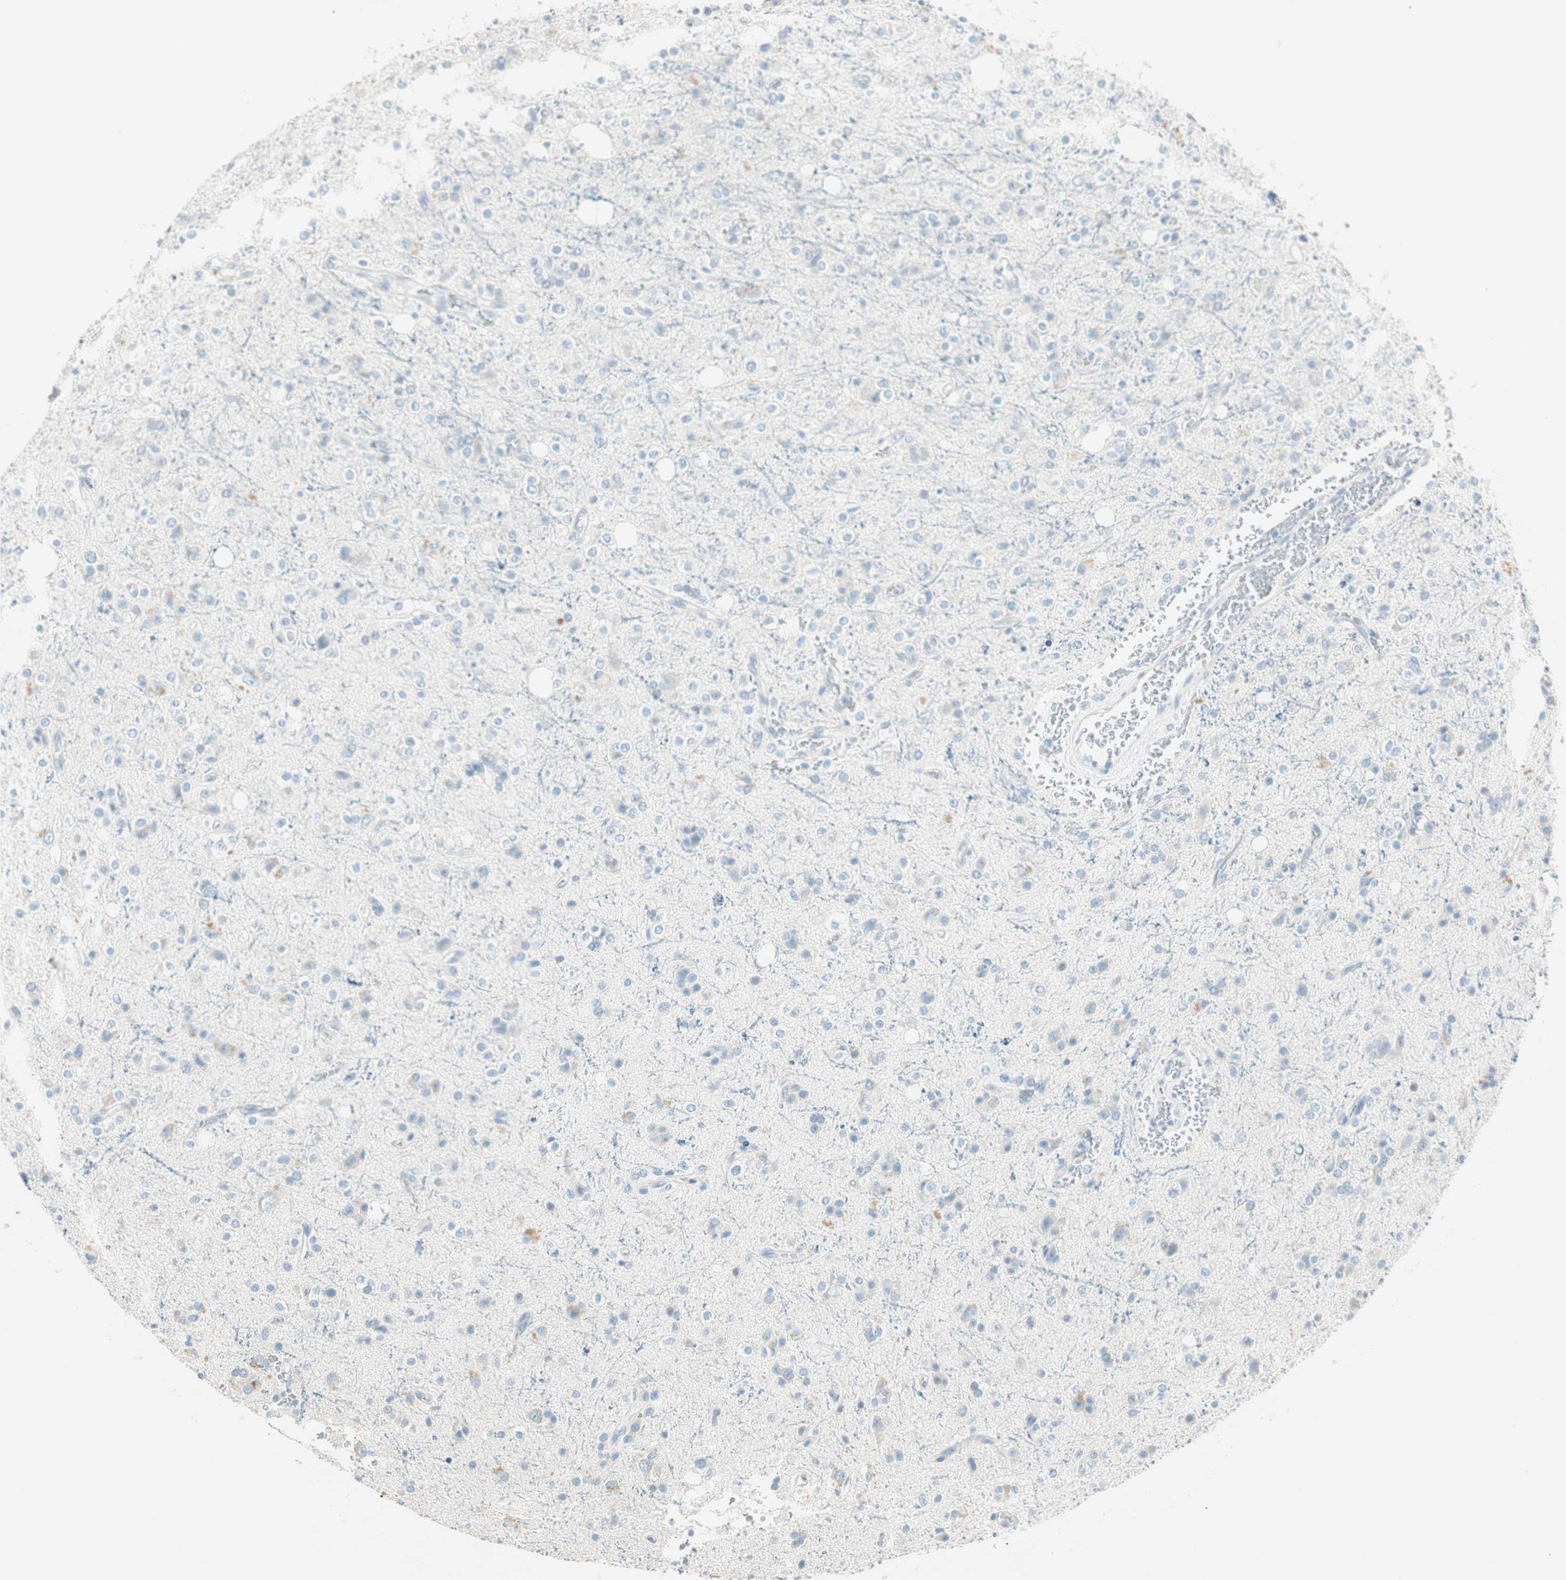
{"staining": {"intensity": "weak", "quantity": "25%-75%", "location": "cytoplasmic/membranous"}, "tissue": "glioma", "cell_type": "Tumor cells", "image_type": "cancer", "snomed": [{"axis": "morphology", "description": "Glioma, malignant, High grade"}, {"axis": "topography", "description": "Brain"}], "caption": "There is low levels of weak cytoplasmic/membranous positivity in tumor cells of high-grade glioma (malignant), as demonstrated by immunohistochemical staining (brown color).", "gene": "HPGD", "patient": {"sex": "male", "age": 47}}